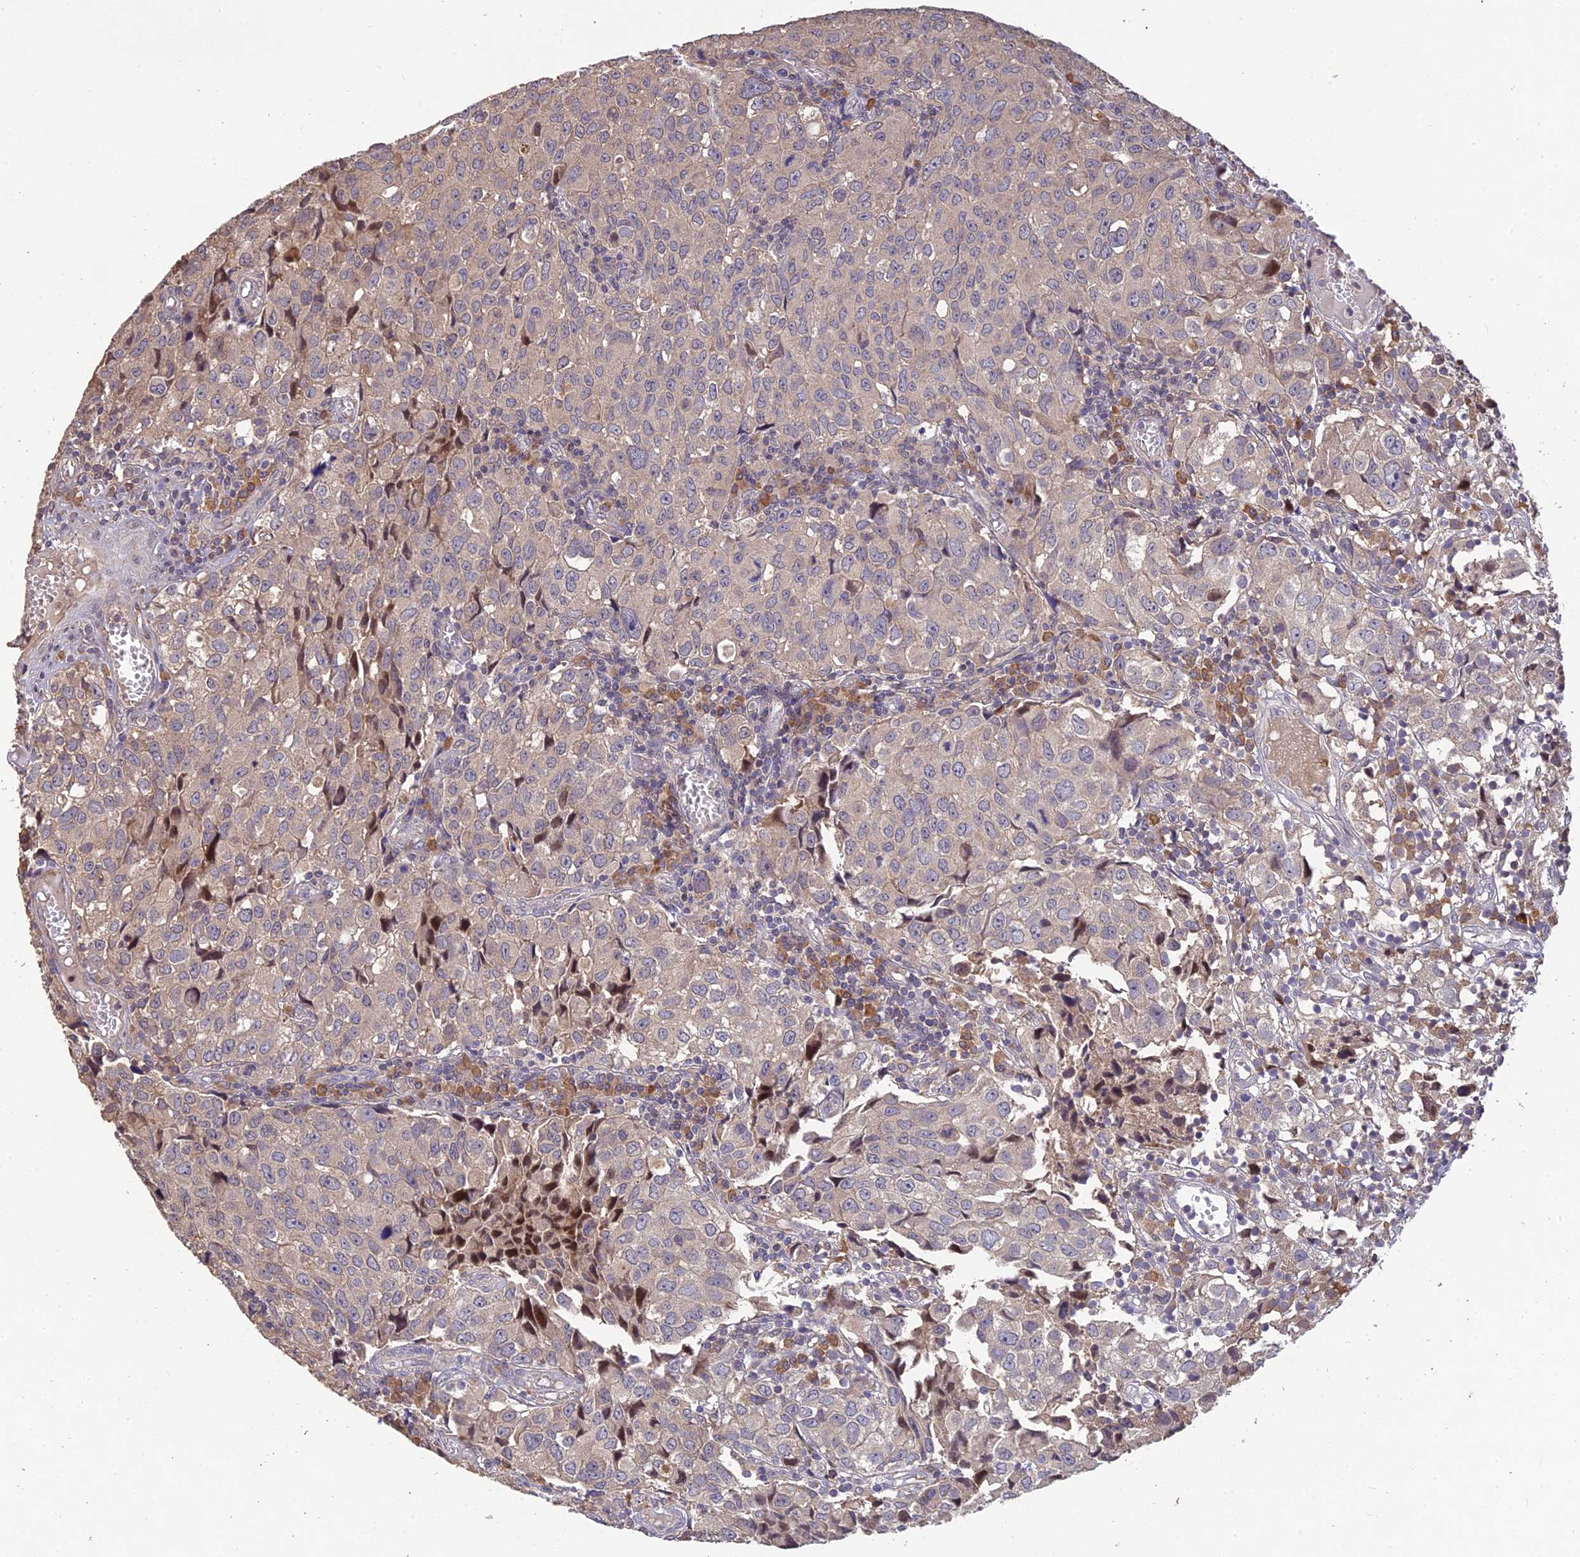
{"staining": {"intensity": "negative", "quantity": "none", "location": "none"}, "tissue": "urothelial cancer", "cell_type": "Tumor cells", "image_type": "cancer", "snomed": [{"axis": "morphology", "description": "Urothelial carcinoma, High grade"}, {"axis": "topography", "description": "Urinary bladder"}], "caption": "Protein analysis of urothelial carcinoma (high-grade) shows no significant expression in tumor cells.", "gene": "DENND5B", "patient": {"sex": "female", "age": 75}}